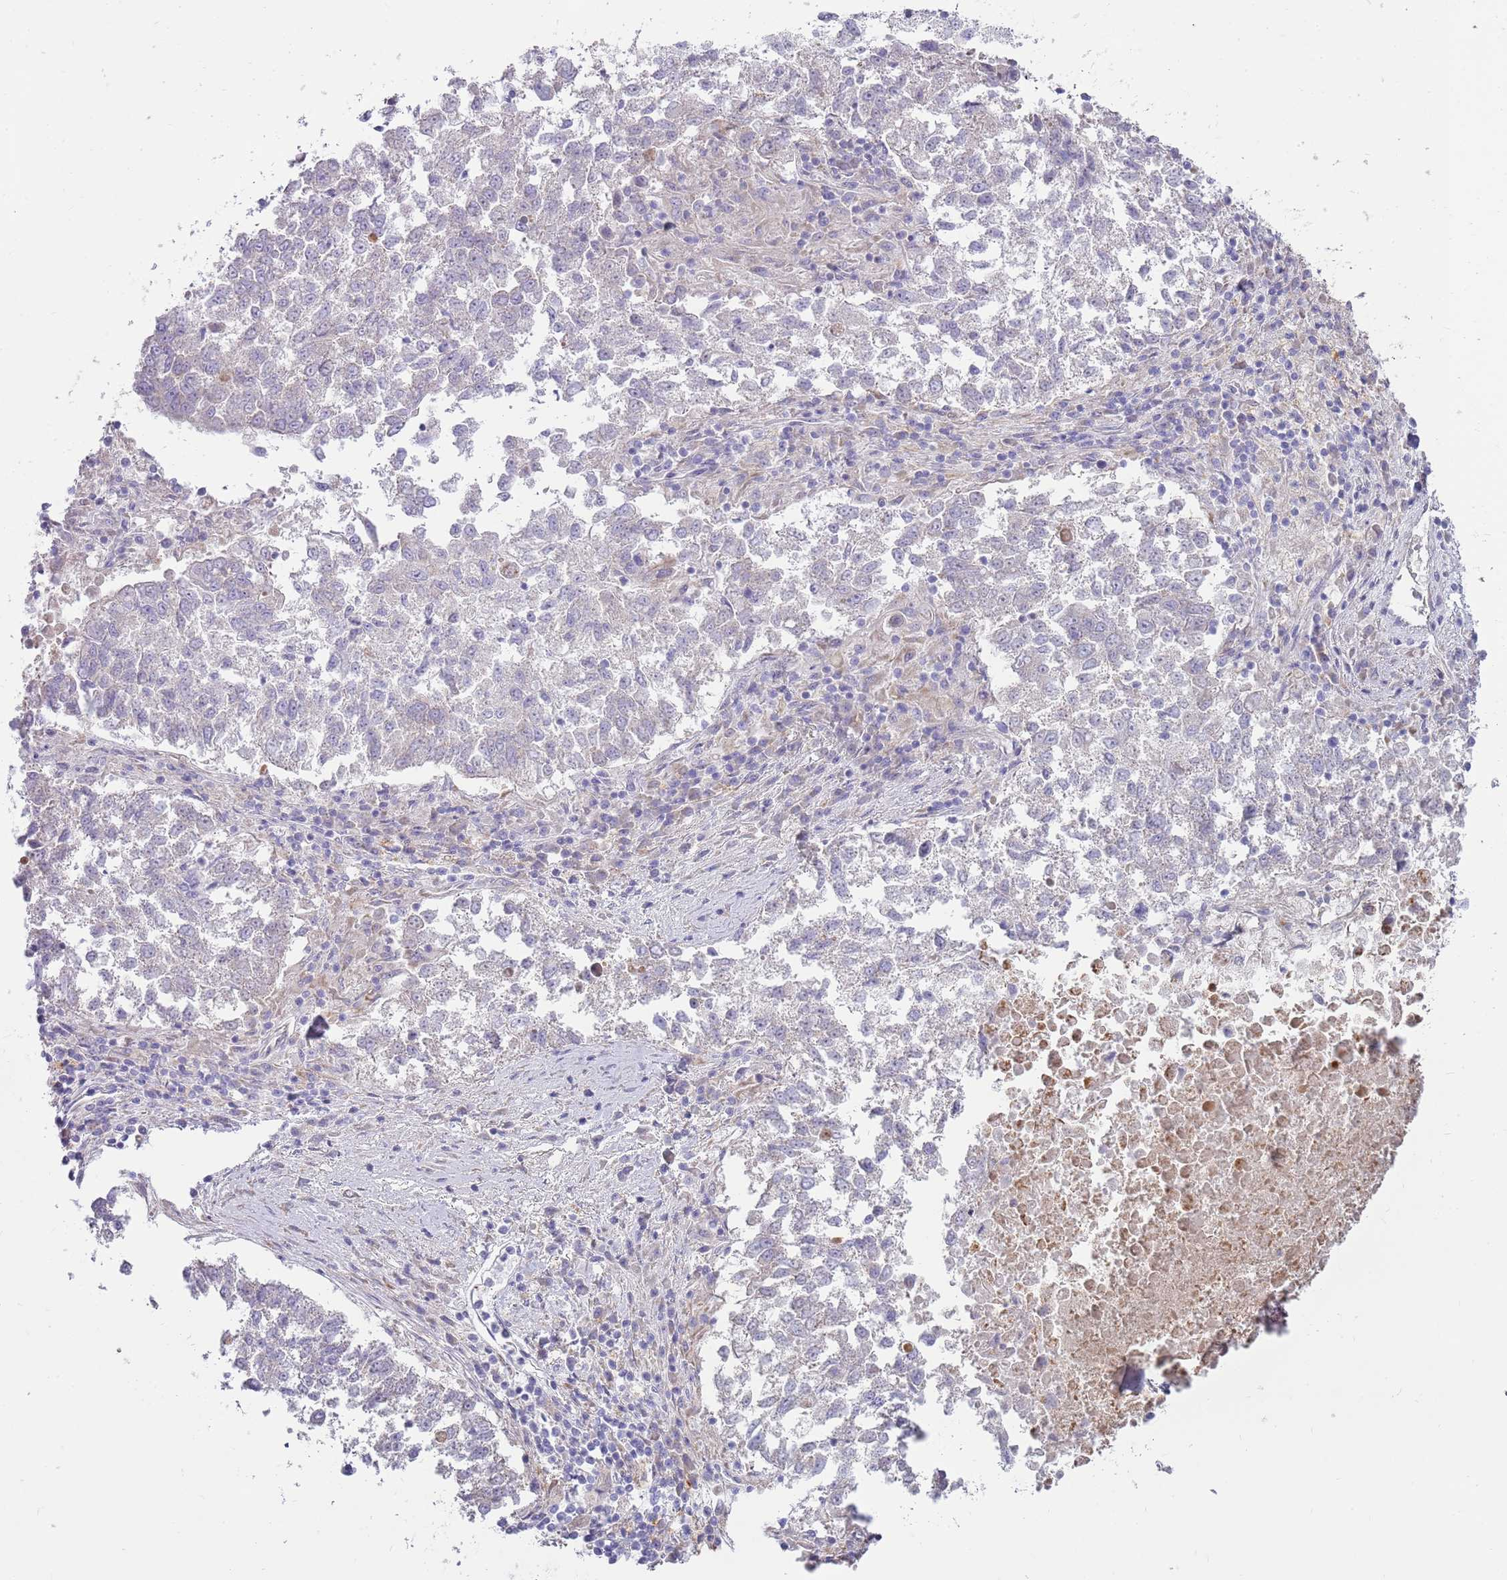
{"staining": {"intensity": "negative", "quantity": "none", "location": "none"}, "tissue": "lung cancer", "cell_type": "Tumor cells", "image_type": "cancer", "snomed": [{"axis": "morphology", "description": "Squamous cell carcinoma, NOS"}, {"axis": "topography", "description": "Lung"}], "caption": "Immunohistochemistry photomicrograph of neoplastic tissue: squamous cell carcinoma (lung) stained with DAB displays no significant protein staining in tumor cells.", "gene": "EMC1", "patient": {"sex": "male", "age": 73}}